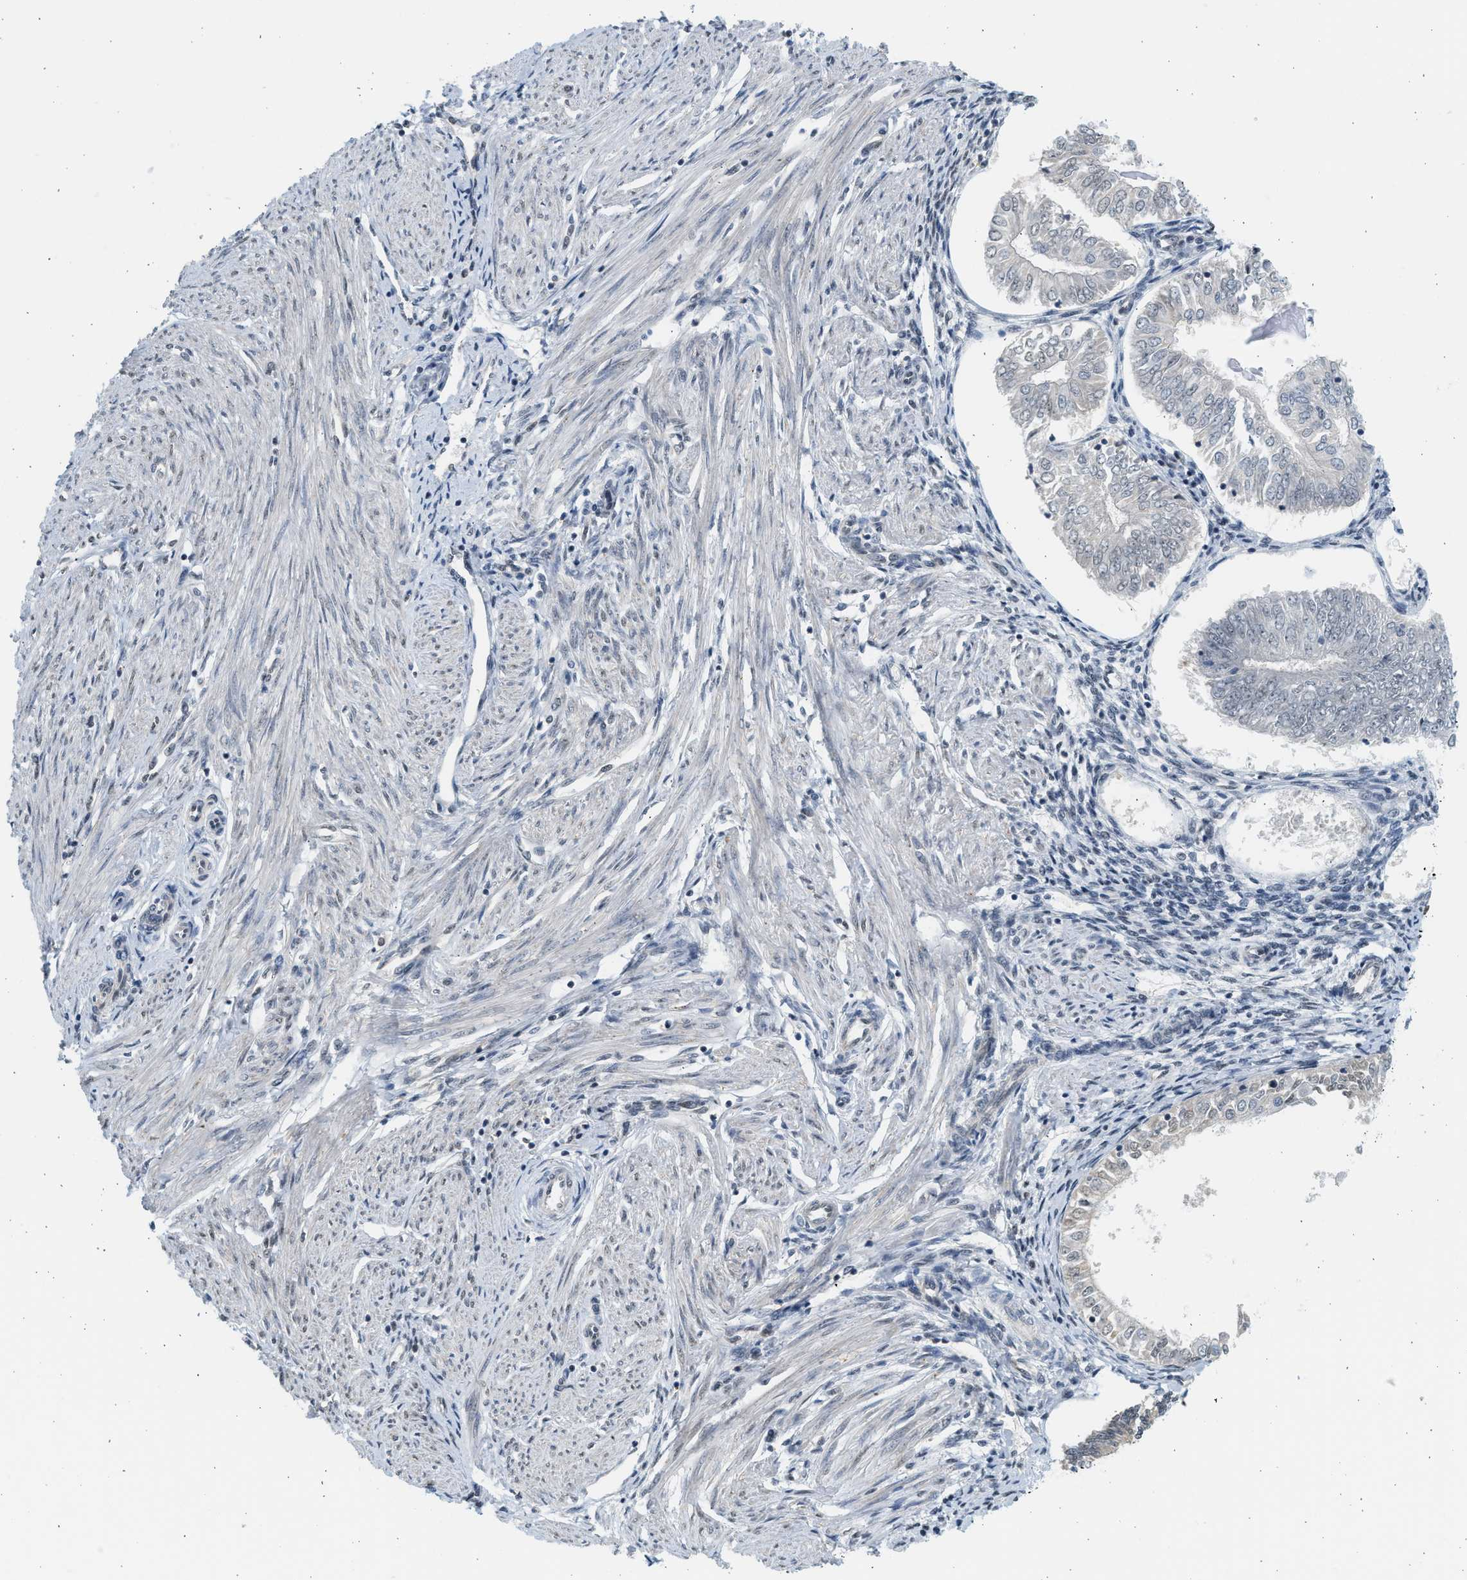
{"staining": {"intensity": "weak", "quantity": "<25%", "location": "nuclear"}, "tissue": "endometrial cancer", "cell_type": "Tumor cells", "image_type": "cancer", "snomed": [{"axis": "morphology", "description": "Adenocarcinoma, NOS"}, {"axis": "topography", "description": "Endometrium"}], "caption": "High magnification brightfield microscopy of adenocarcinoma (endometrial) stained with DAB (3,3'-diaminobenzidine) (brown) and counterstained with hematoxylin (blue): tumor cells show no significant positivity. The staining is performed using DAB brown chromogen with nuclei counter-stained in using hematoxylin.", "gene": "HIPK1", "patient": {"sex": "female", "age": 53}}